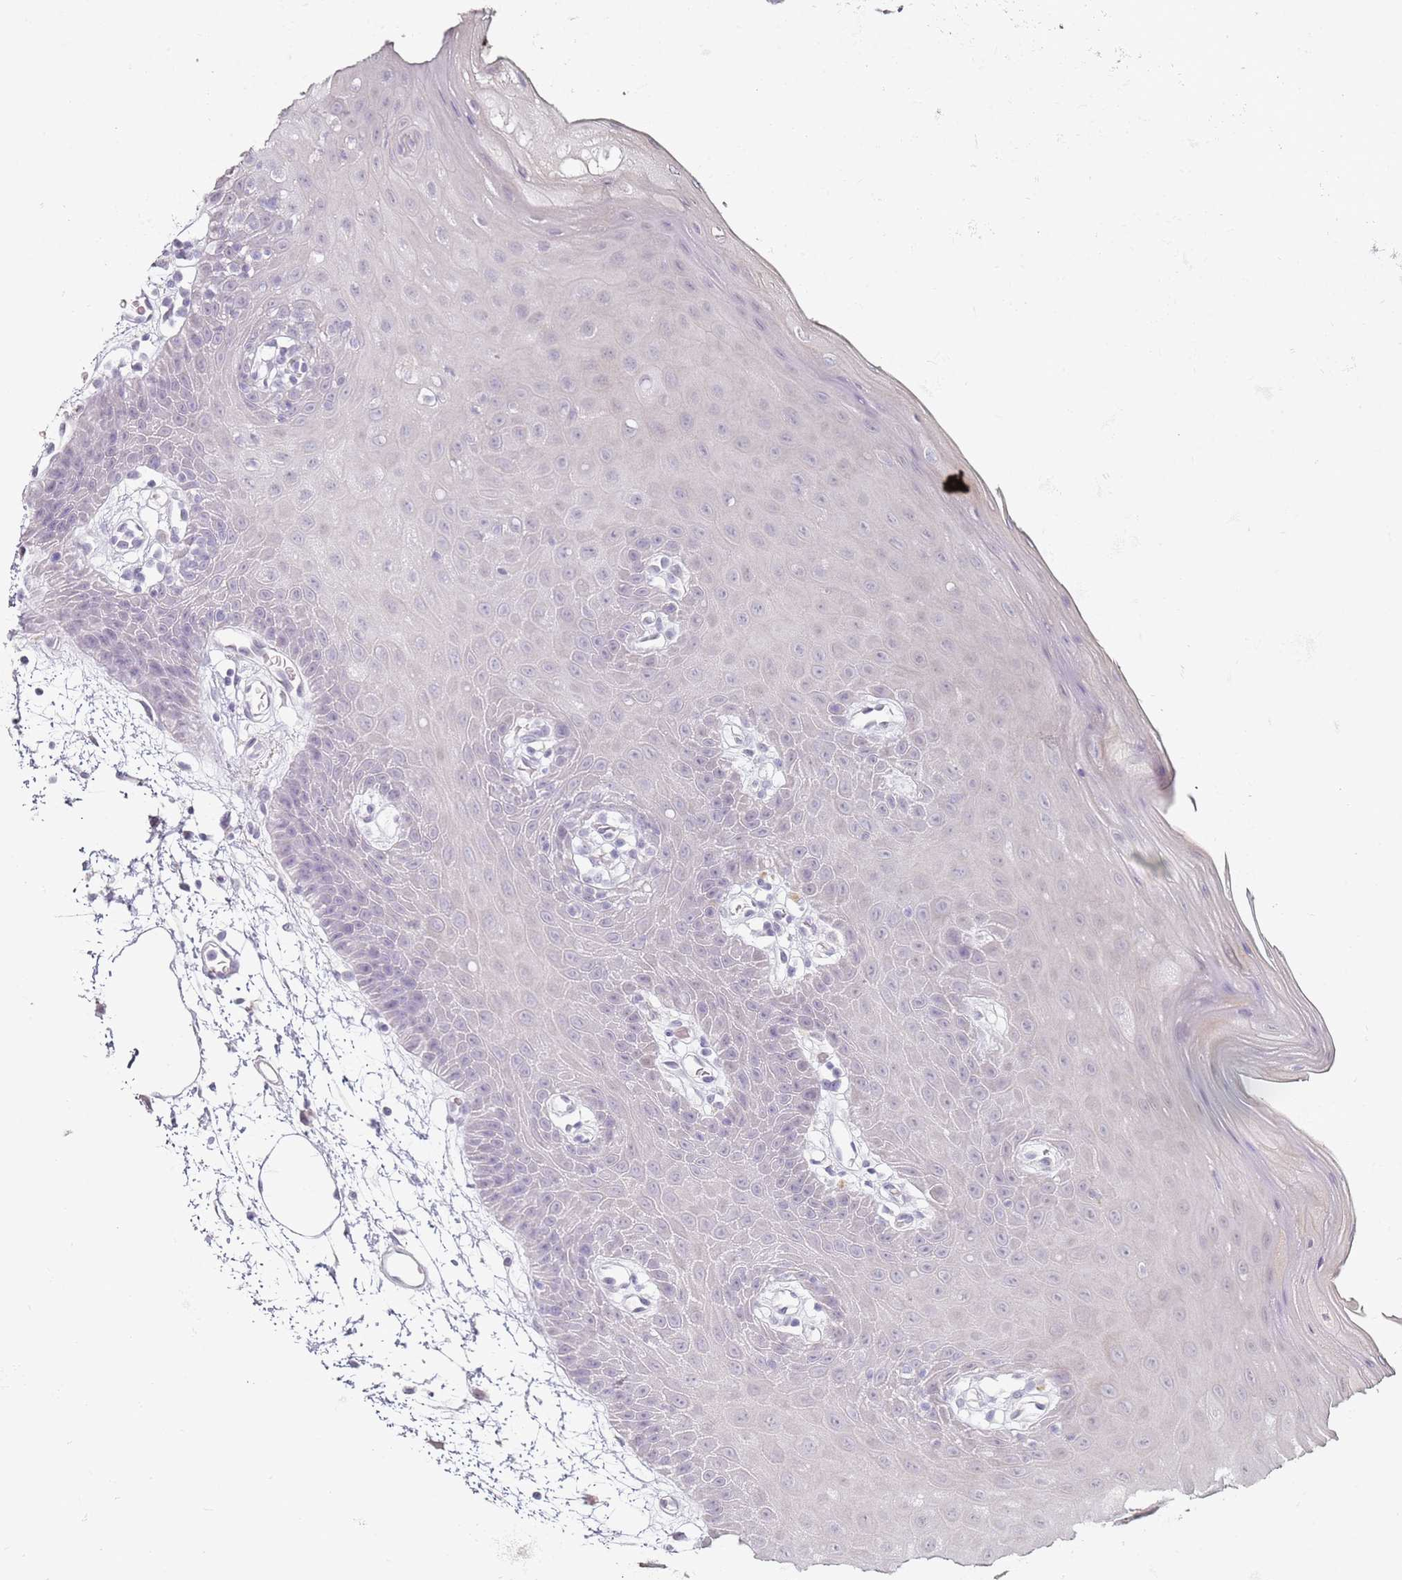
{"staining": {"intensity": "negative", "quantity": "none", "location": "none"}, "tissue": "oral mucosa", "cell_type": "Squamous epithelial cells", "image_type": "normal", "snomed": [{"axis": "morphology", "description": "Normal tissue, NOS"}, {"axis": "topography", "description": "Oral tissue"}, {"axis": "topography", "description": "Tounge, NOS"}], "caption": "This is a photomicrograph of immunohistochemistry (IHC) staining of benign oral mucosa, which shows no positivity in squamous epithelial cells.", "gene": "DNAH11", "patient": {"sex": "female", "age": 59}}